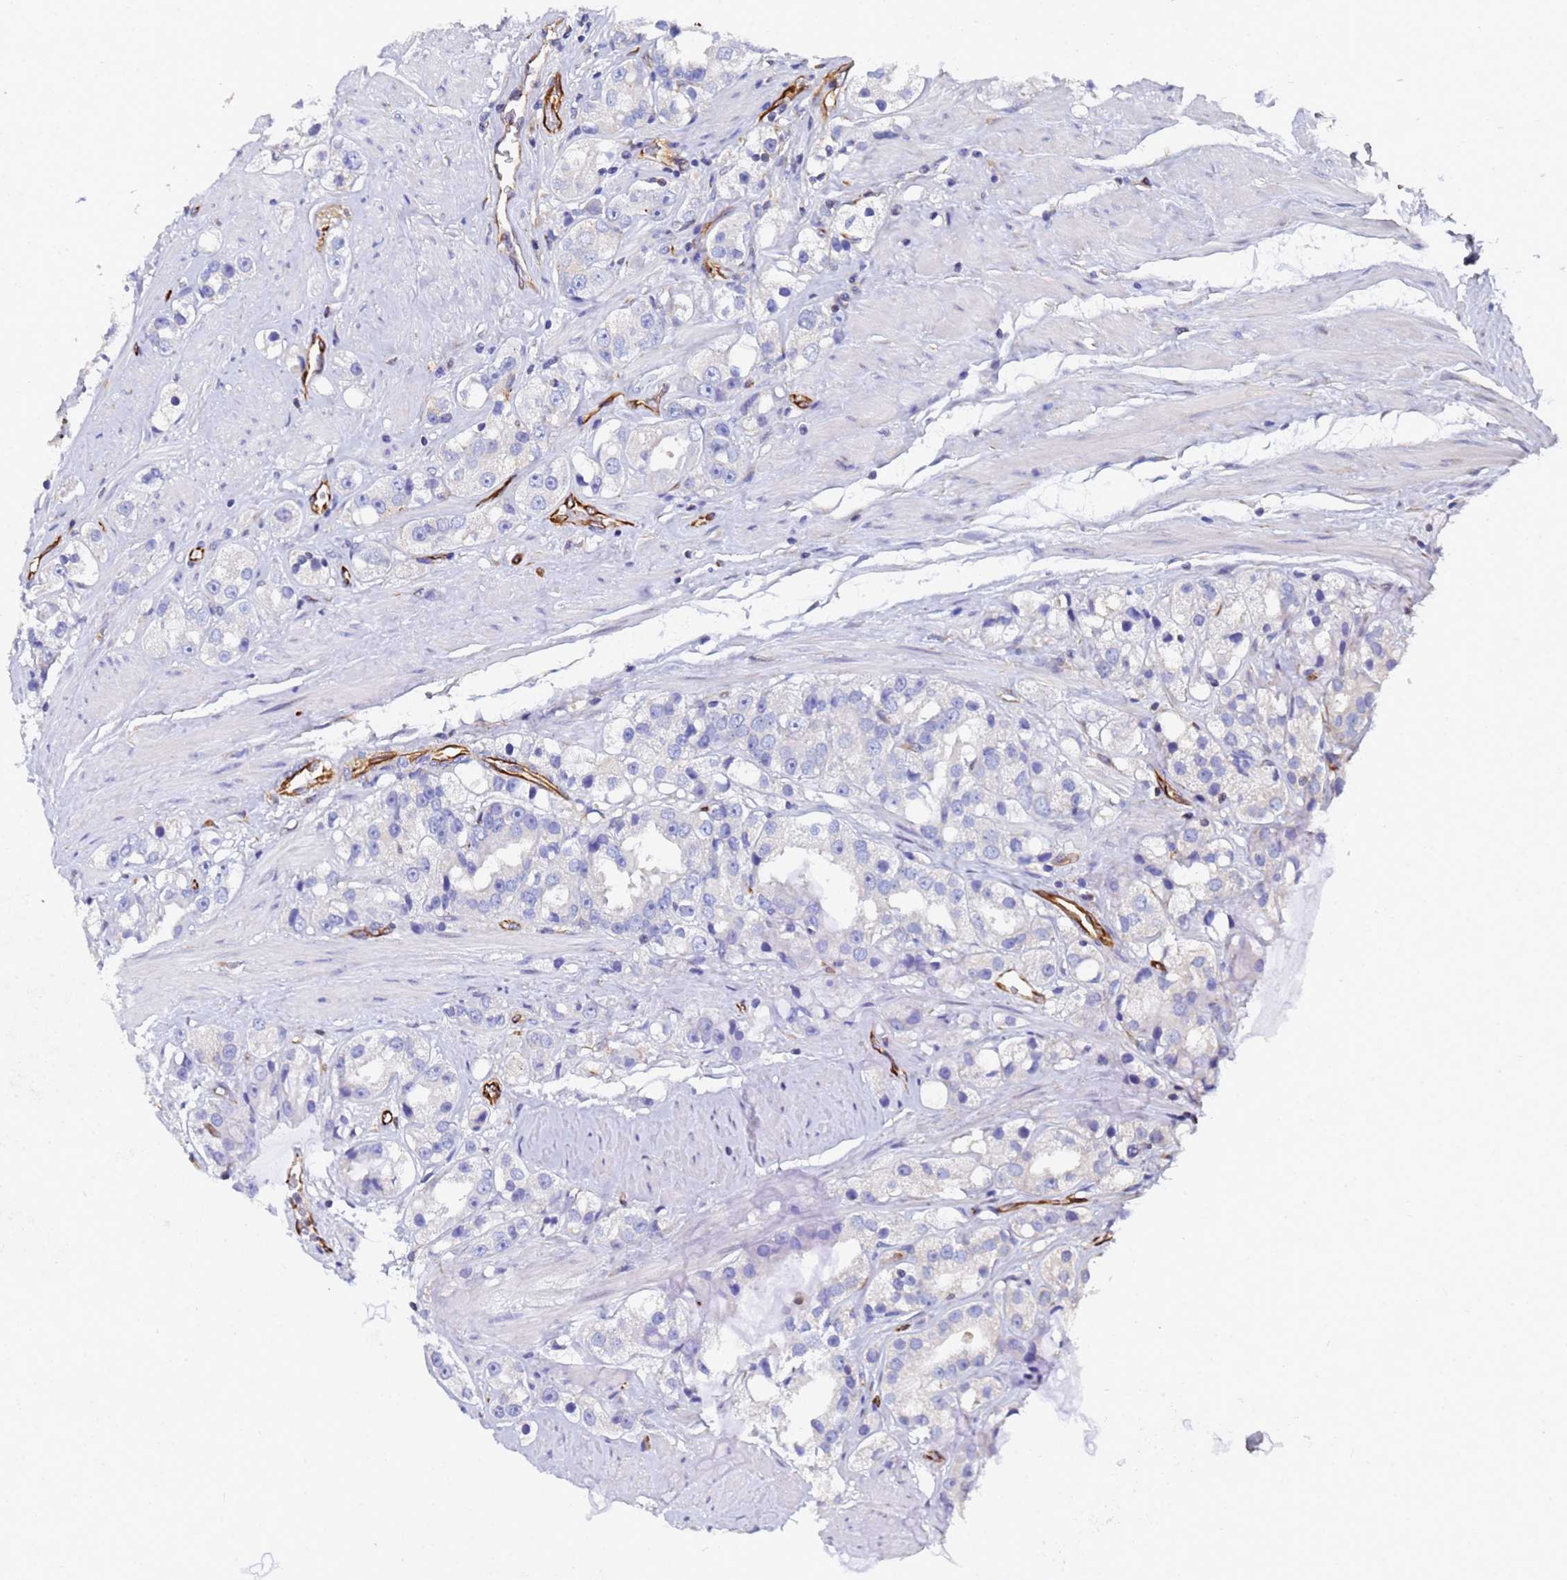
{"staining": {"intensity": "negative", "quantity": "none", "location": "none"}, "tissue": "prostate cancer", "cell_type": "Tumor cells", "image_type": "cancer", "snomed": [{"axis": "morphology", "description": "Adenocarcinoma, NOS"}, {"axis": "topography", "description": "Prostate"}], "caption": "Immunohistochemical staining of prostate cancer demonstrates no significant staining in tumor cells.", "gene": "SYT13", "patient": {"sex": "male", "age": 79}}